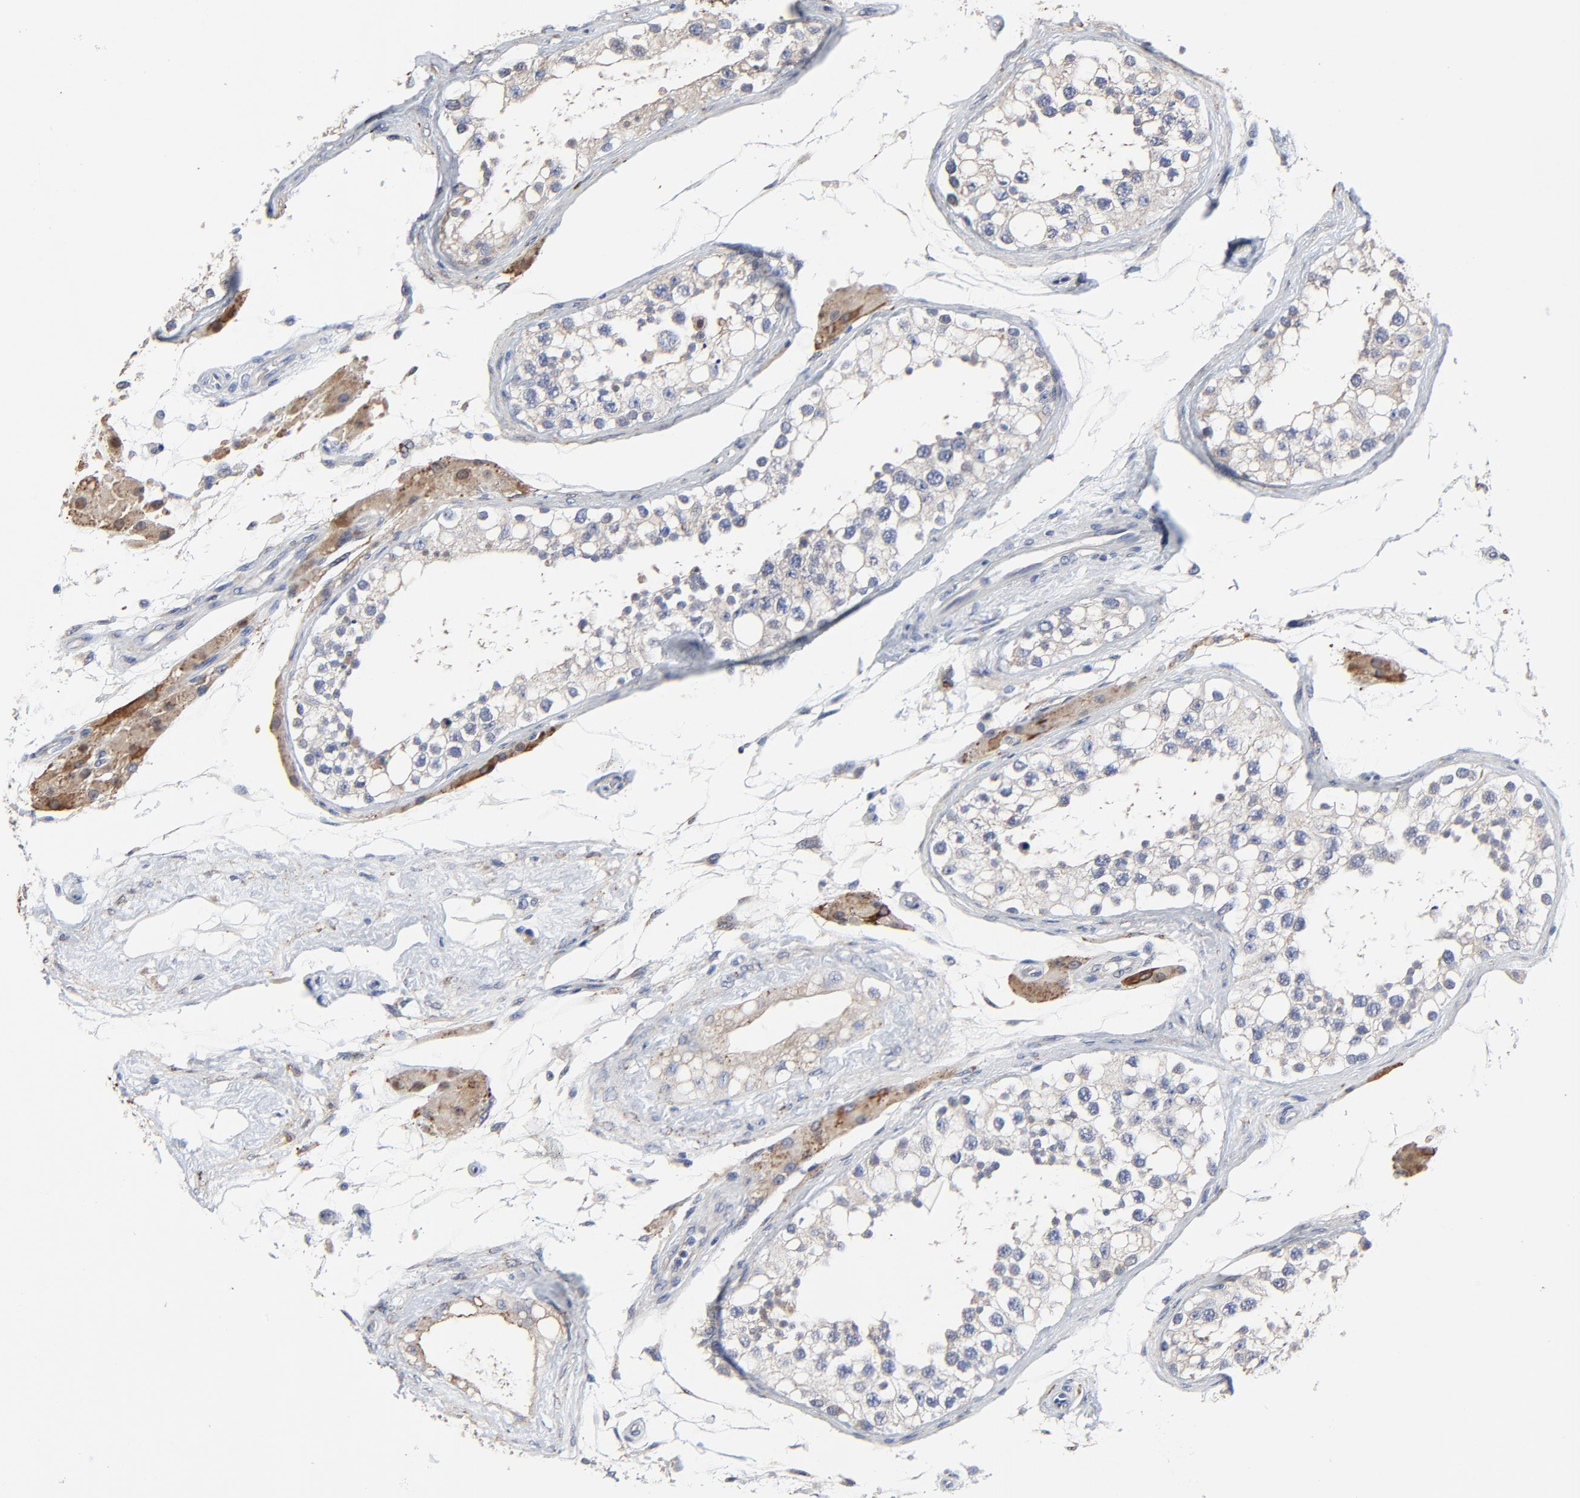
{"staining": {"intensity": "negative", "quantity": "none", "location": "none"}, "tissue": "testis", "cell_type": "Cells in seminiferous ducts", "image_type": "normal", "snomed": [{"axis": "morphology", "description": "Normal tissue, NOS"}, {"axis": "topography", "description": "Testis"}], "caption": "Immunohistochemistry (IHC) photomicrograph of benign testis: testis stained with DAB (3,3'-diaminobenzidine) reveals no significant protein staining in cells in seminiferous ducts.", "gene": "NLGN3", "patient": {"sex": "male", "age": 68}}